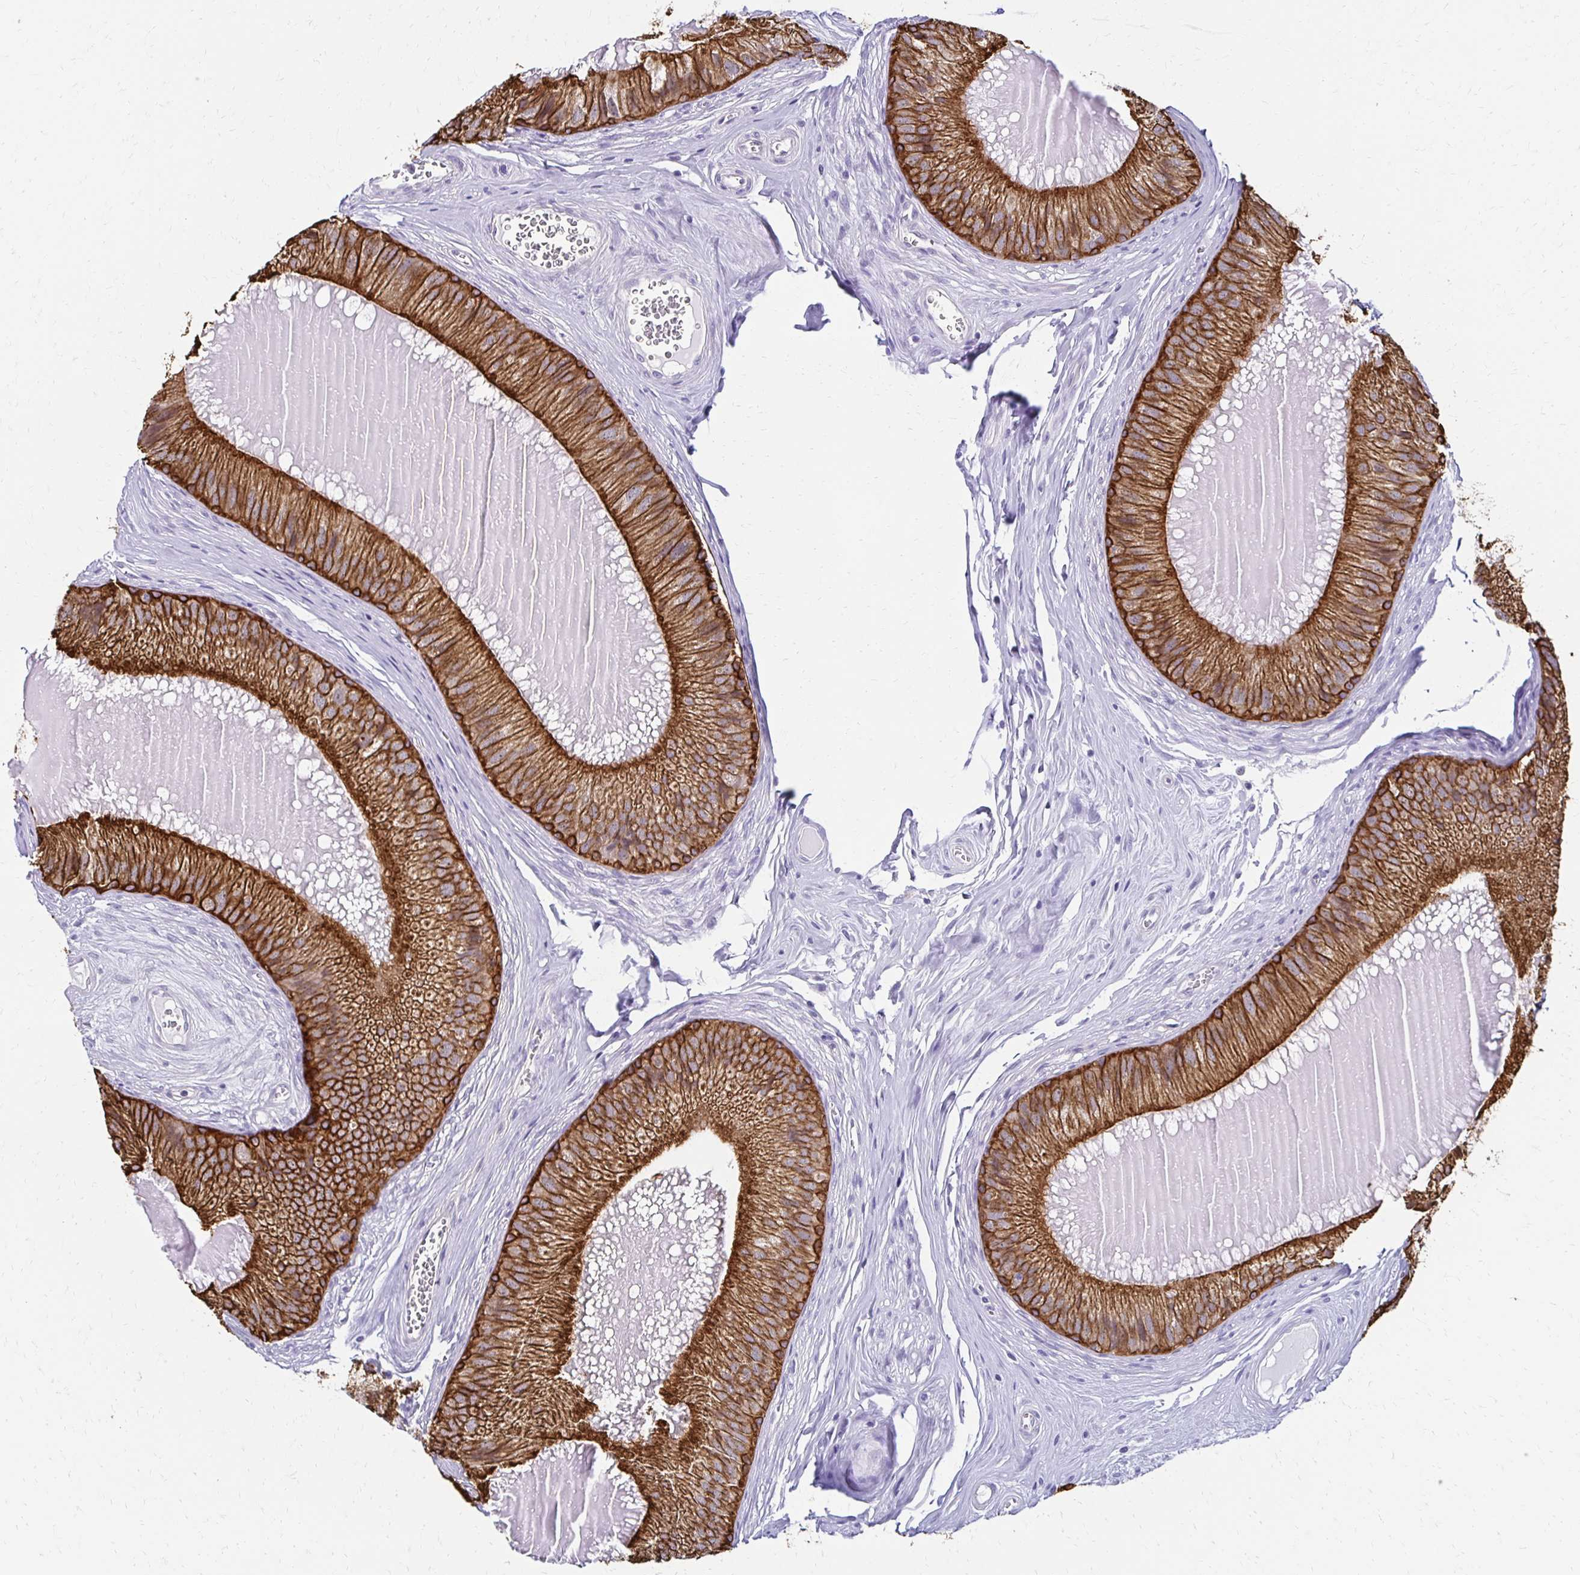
{"staining": {"intensity": "strong", "quantity": ">75%", "location": "cytoplasmic/membranous"}, "tissue": "epididymis", "cell_type": "Glandular cells", "image_type": "normal", "snomed": [{"axis": "morphology", "description": "Normal tissue, NOS"}, {"axis": "topography", "description": "Epididymis, spermatic cord, NOS"}], "caption": "High-power microscopy captured an IHC photomicrograph of unremarkable epididymis, revealing strong cytoplasmic/membranous staining in about >75% of glandular cells.", "gene": "C1QTNF2", "patient": {"sex": "male", "age": 39}}